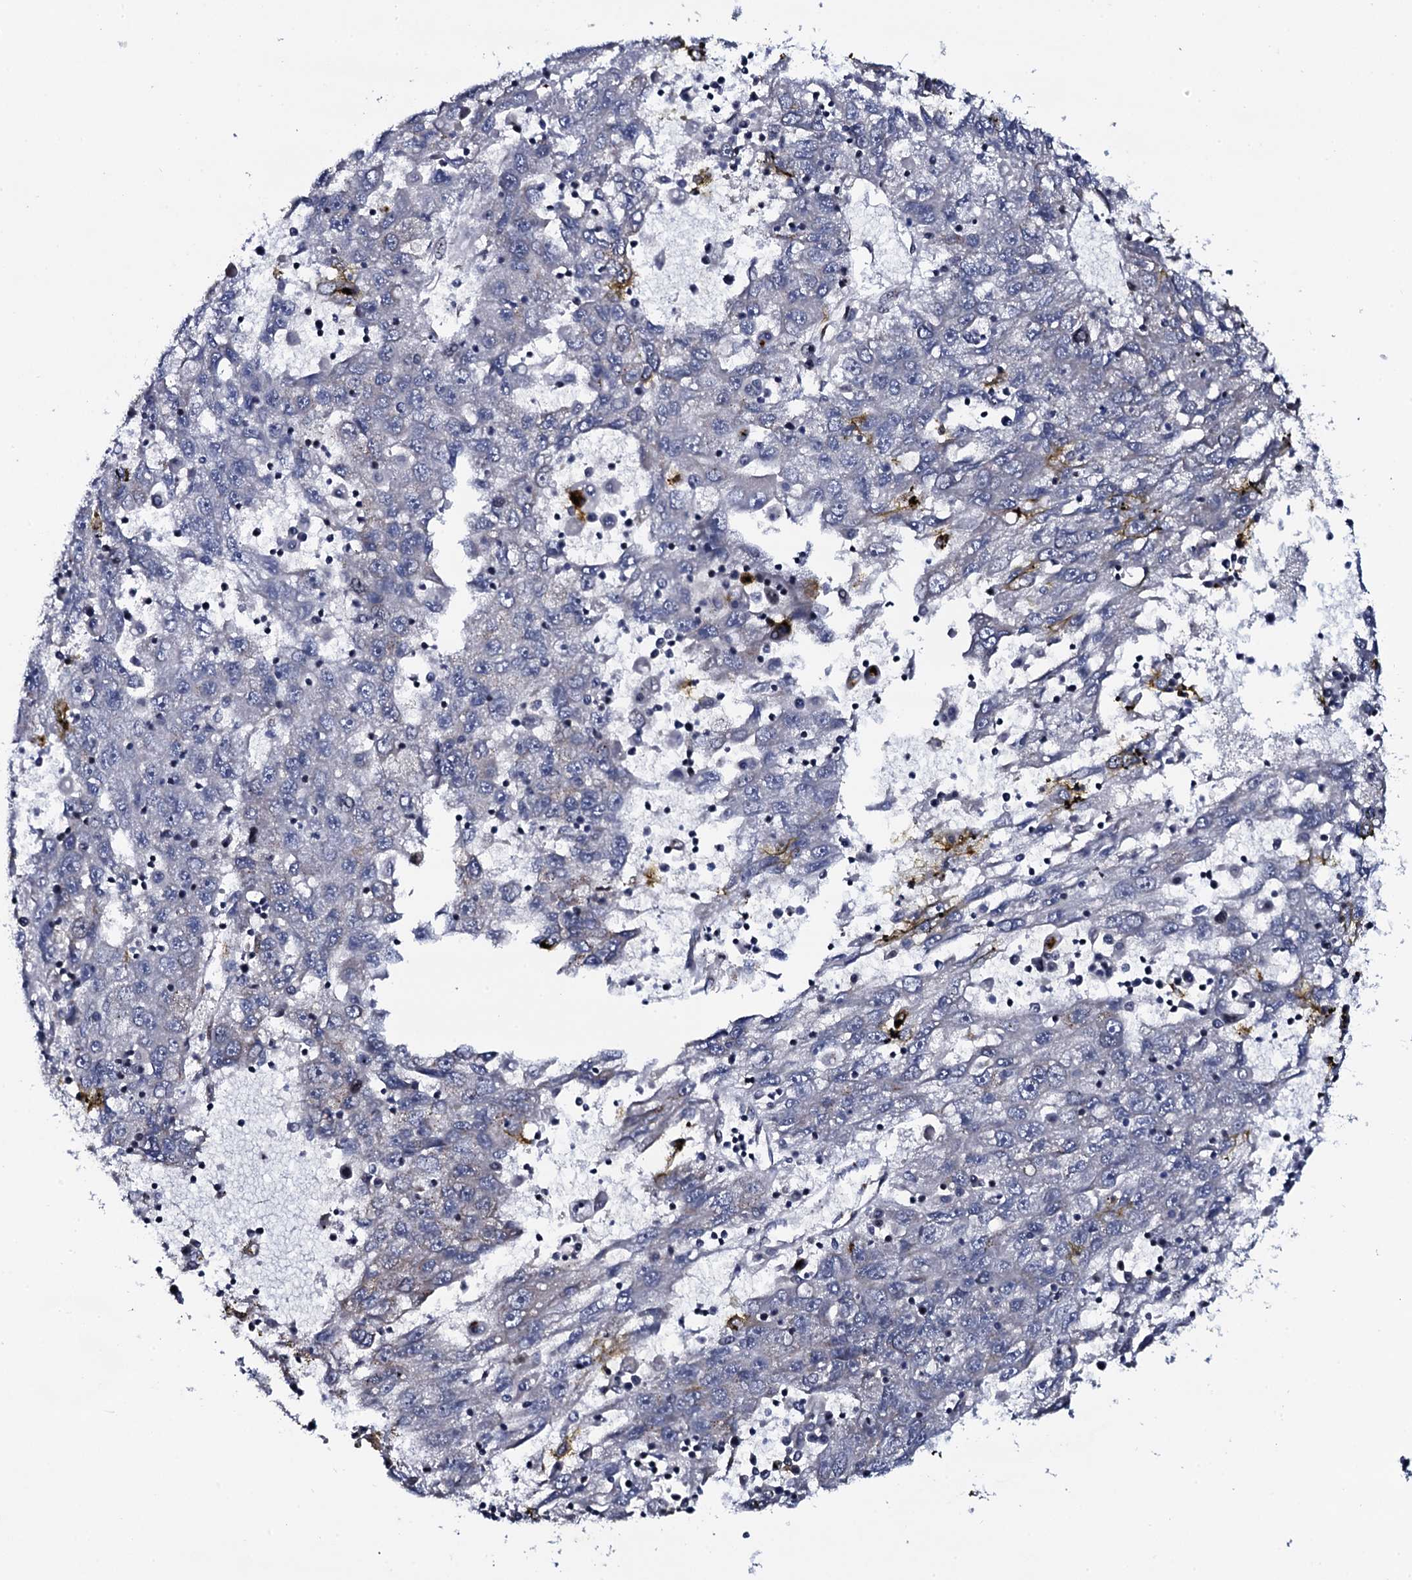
{"staining": {"intensity": "negative", "quantity": "none", "location": "none"}, "tissue": "liver cancer", "cell_type": "Tumor cells", "image_type": "cancer", "snomed": [{"axis": "morphology", "description": "Carcinoma, Hepatocellular, NOS"}, {"axis": "topography", "description": "Liver"}], "caption": "Tumor cells show no significant expression in liver hepatocellular carcinoma.", "gene": "PLET1", "patient": {"sex": "male", "age": 49}}